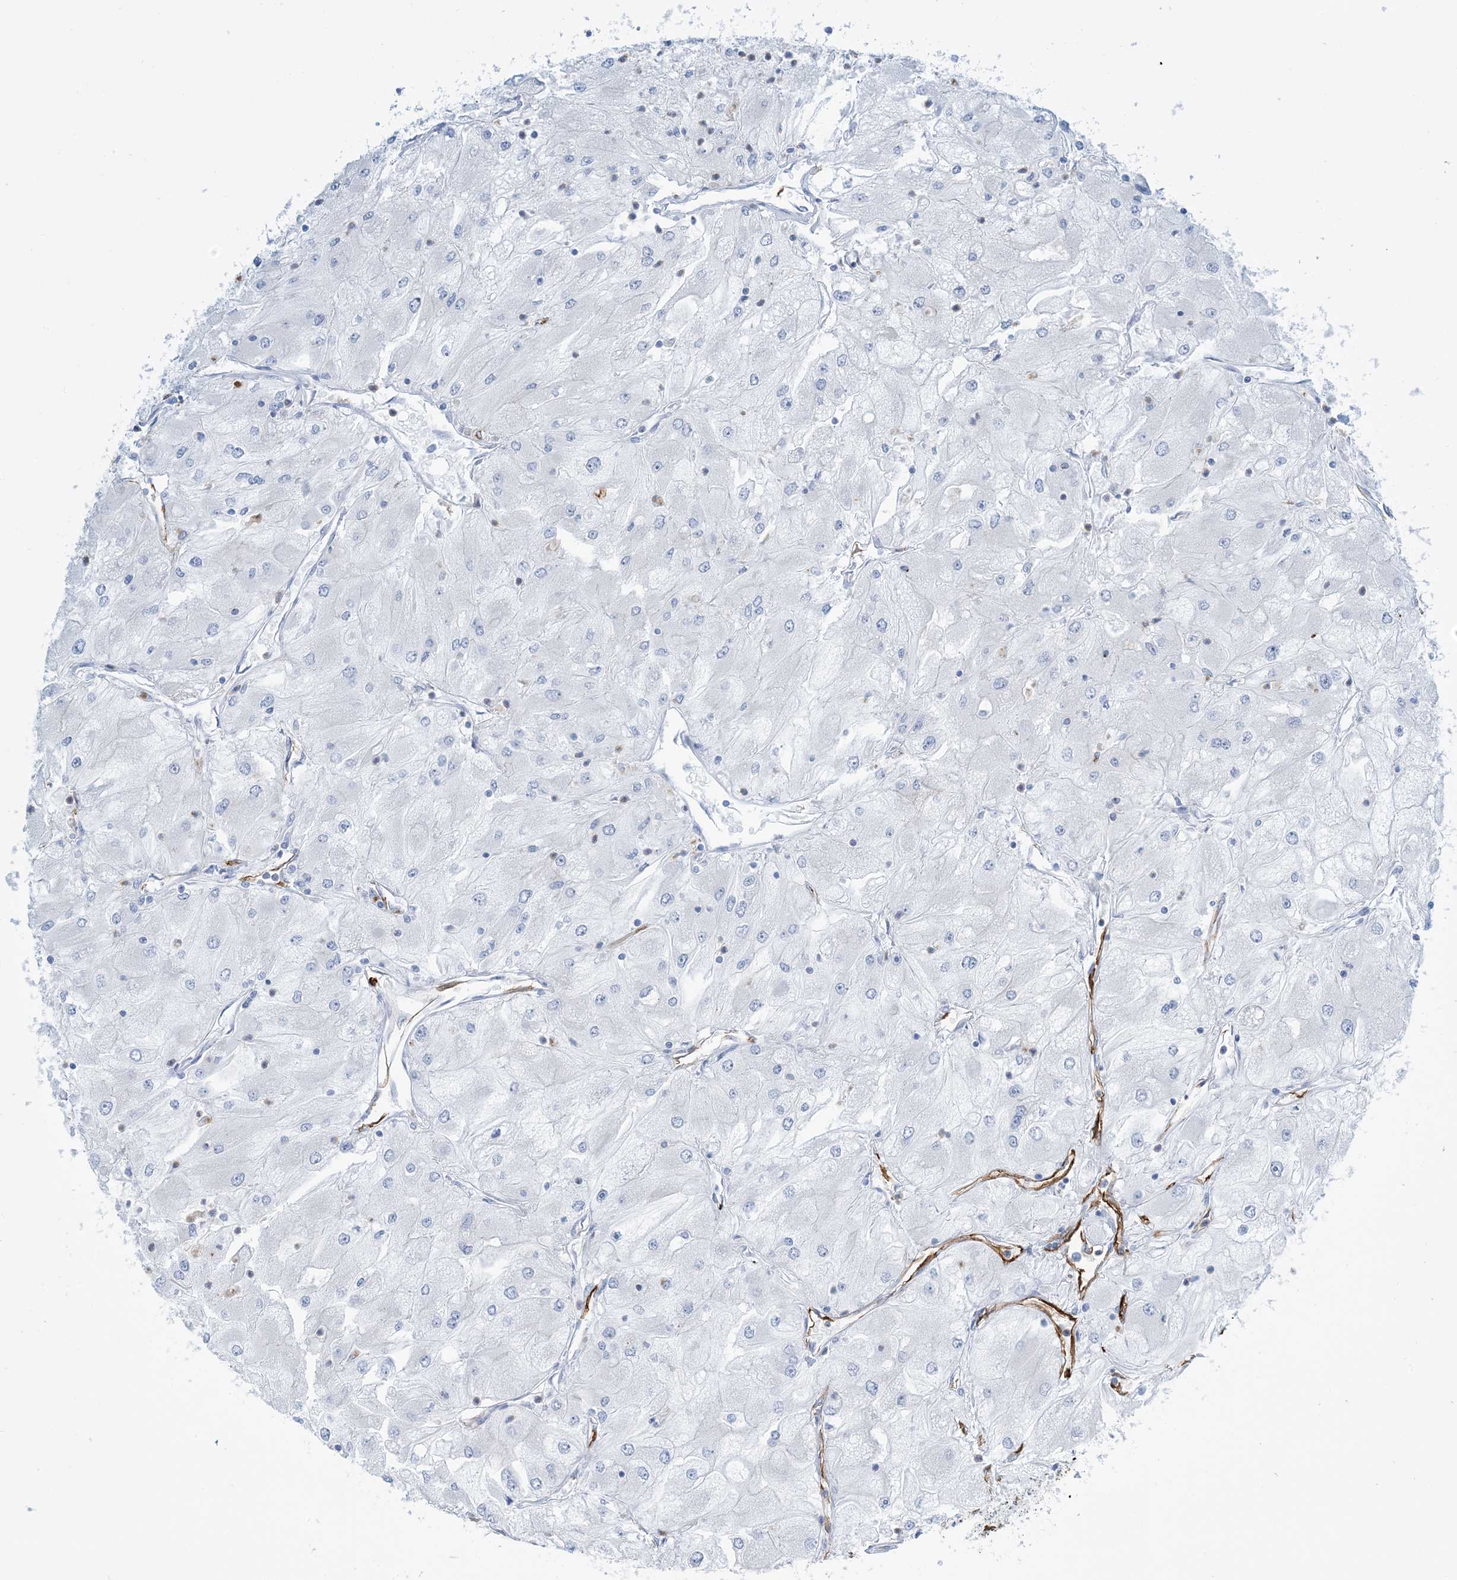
{"staining": {"intensity": "negative", "quantity": "none", "location": "none"}, "tissue": "renal cancer", "cell_type": "Tumor cells", "image_type": "cancer", "snomed": [{"axis": "morphology", "description": "Adenocarcinoma, NOS"}, {"axis": "topography", "description": "Kidney"}], "caption": "High power microscopy image of an immunohistochemistry photomicrograph of adenocarcinoma (renal), revealing no significant positivity in tumor cells.", "gene": "EPS8L3", "patient": {"sex": "male", "age": 80}}